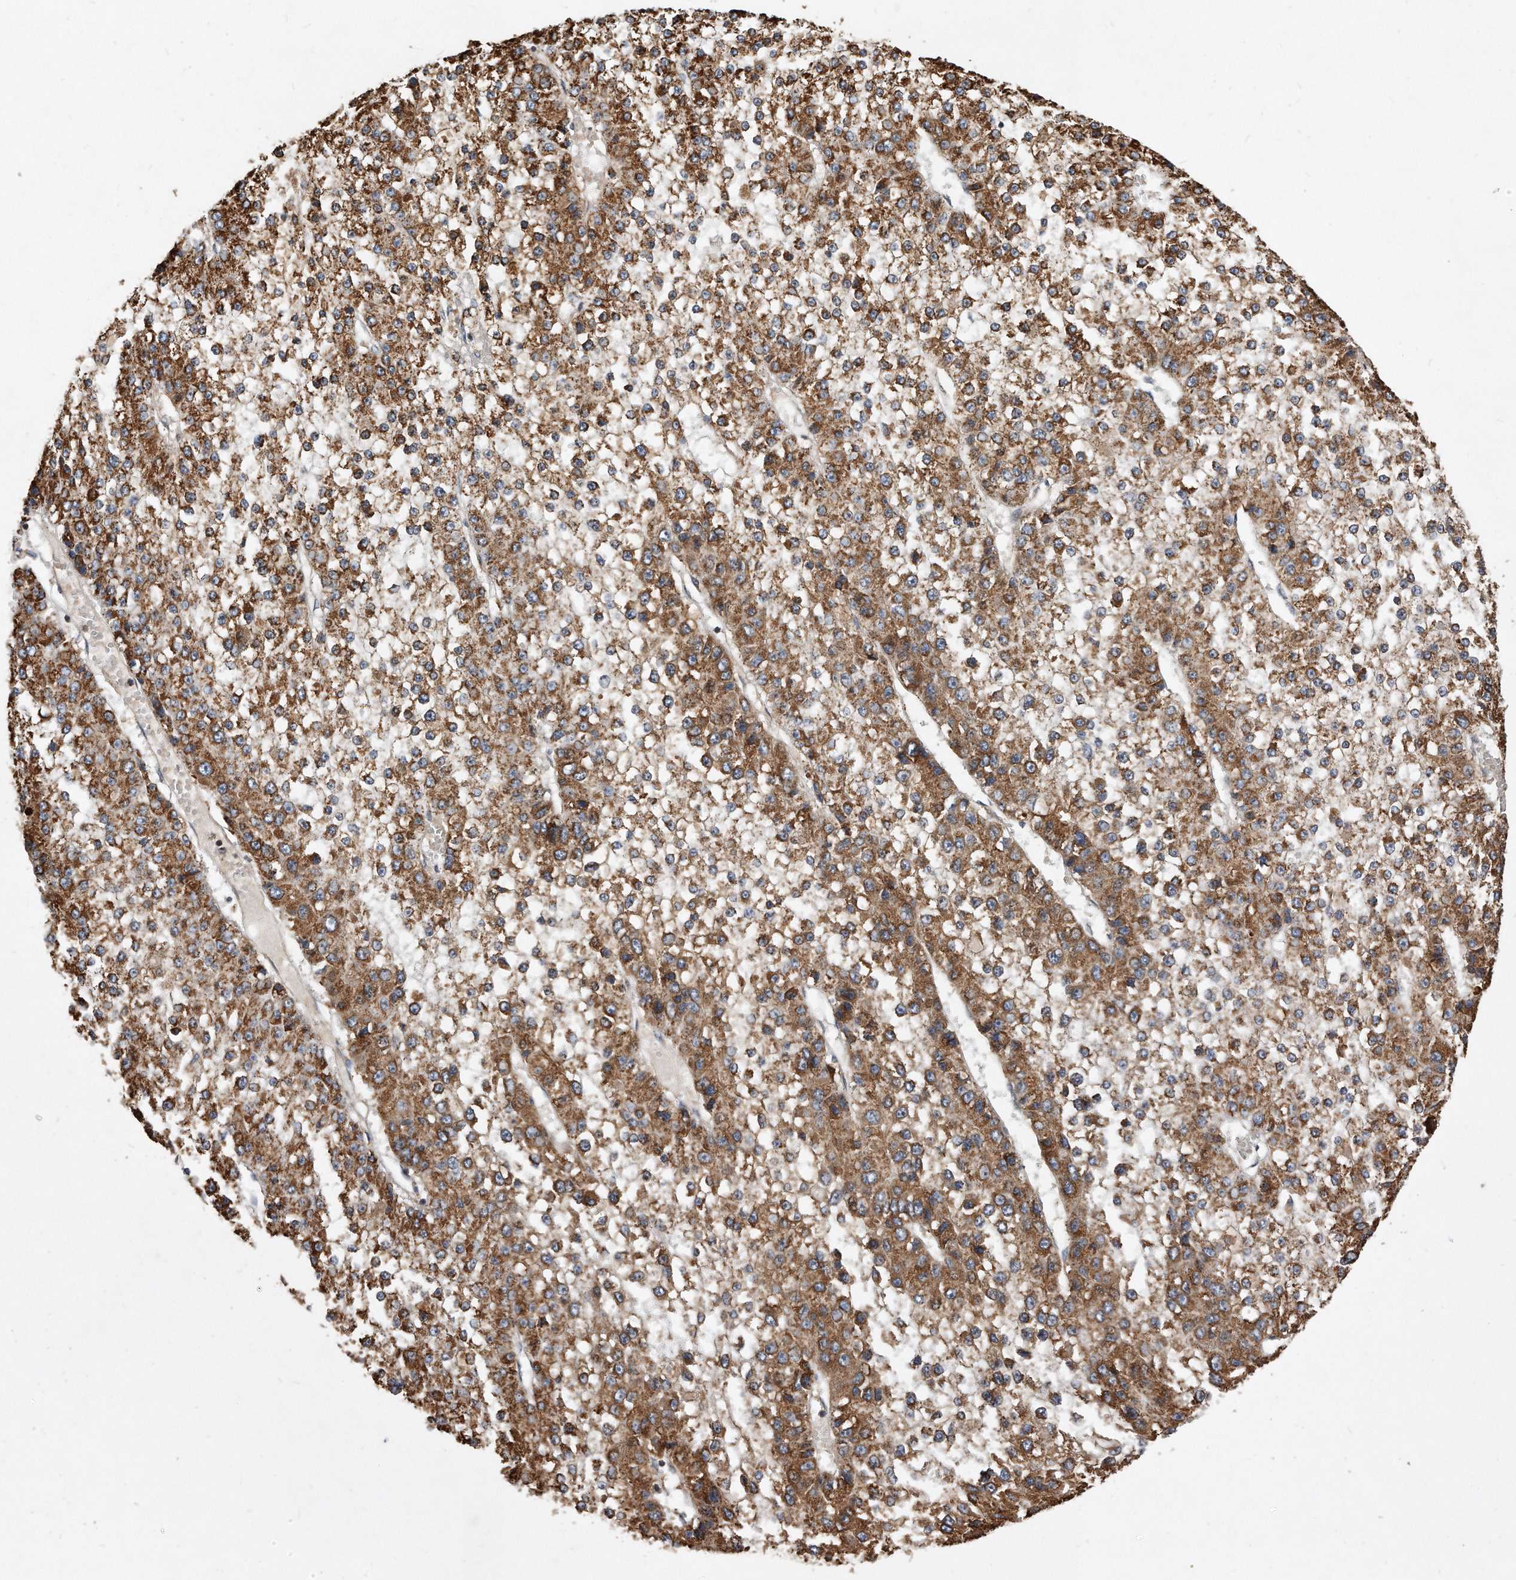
{"staining": {"intensity": "strong", "quantity": ">75%", "location": "cytoplasmic/membranous"}, "tissue": "liver cancer", "cell_type": "Tumor cells", "image_type": "cancer", "snomed": [{"axis": "morphology", "description": "Carcinoma, Hepatocellular, NOS"}, {"axis": "topography", "description": "Liver"}], "caption": "Immunohistochemical staining of human hepatocellular carcinoma (liver) shows high levels of strong cytoplasmic/membranous protein positivity in about >75% of tumor cells.", "gene": "PPP5C", "patient": {"sex": "female", "age": 73}}